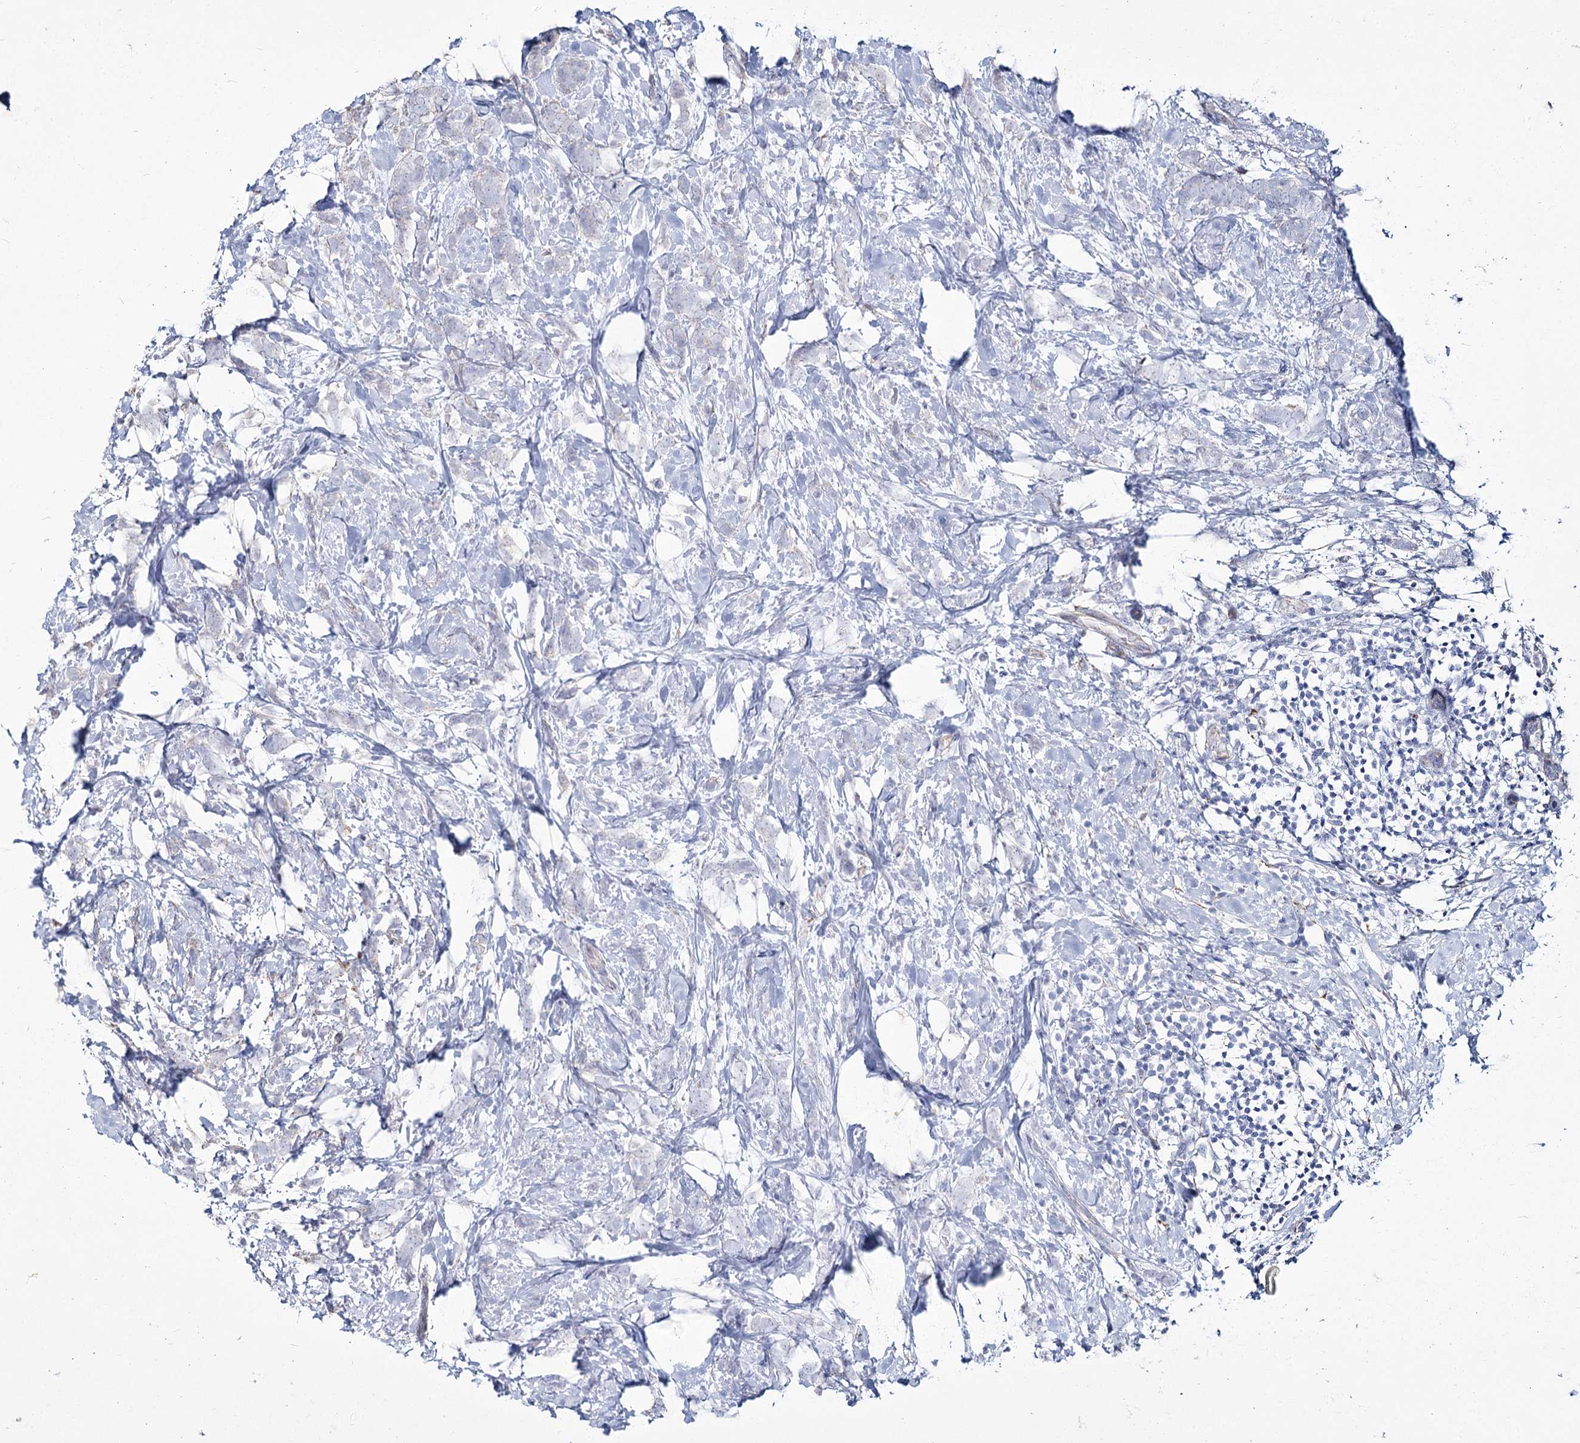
{"staining": {"intensity": "negative", "quantity": "none", "location": "none"}, "tissue": "breast cancer", "cell_type": "Tumor cells", "image_type": "cancer", "snomed": [{"axis": "morphology", "description": "Lobular carcinoma"}, {"axis": "topography", "description": "Breast"}], "caption": "Immunohistochemical staining of breast cancer (lobular carcinoma) reveals no significant positivity in tumor cells.", "gene": "ME3", "patient": {"sex": "female", "age": 58}}